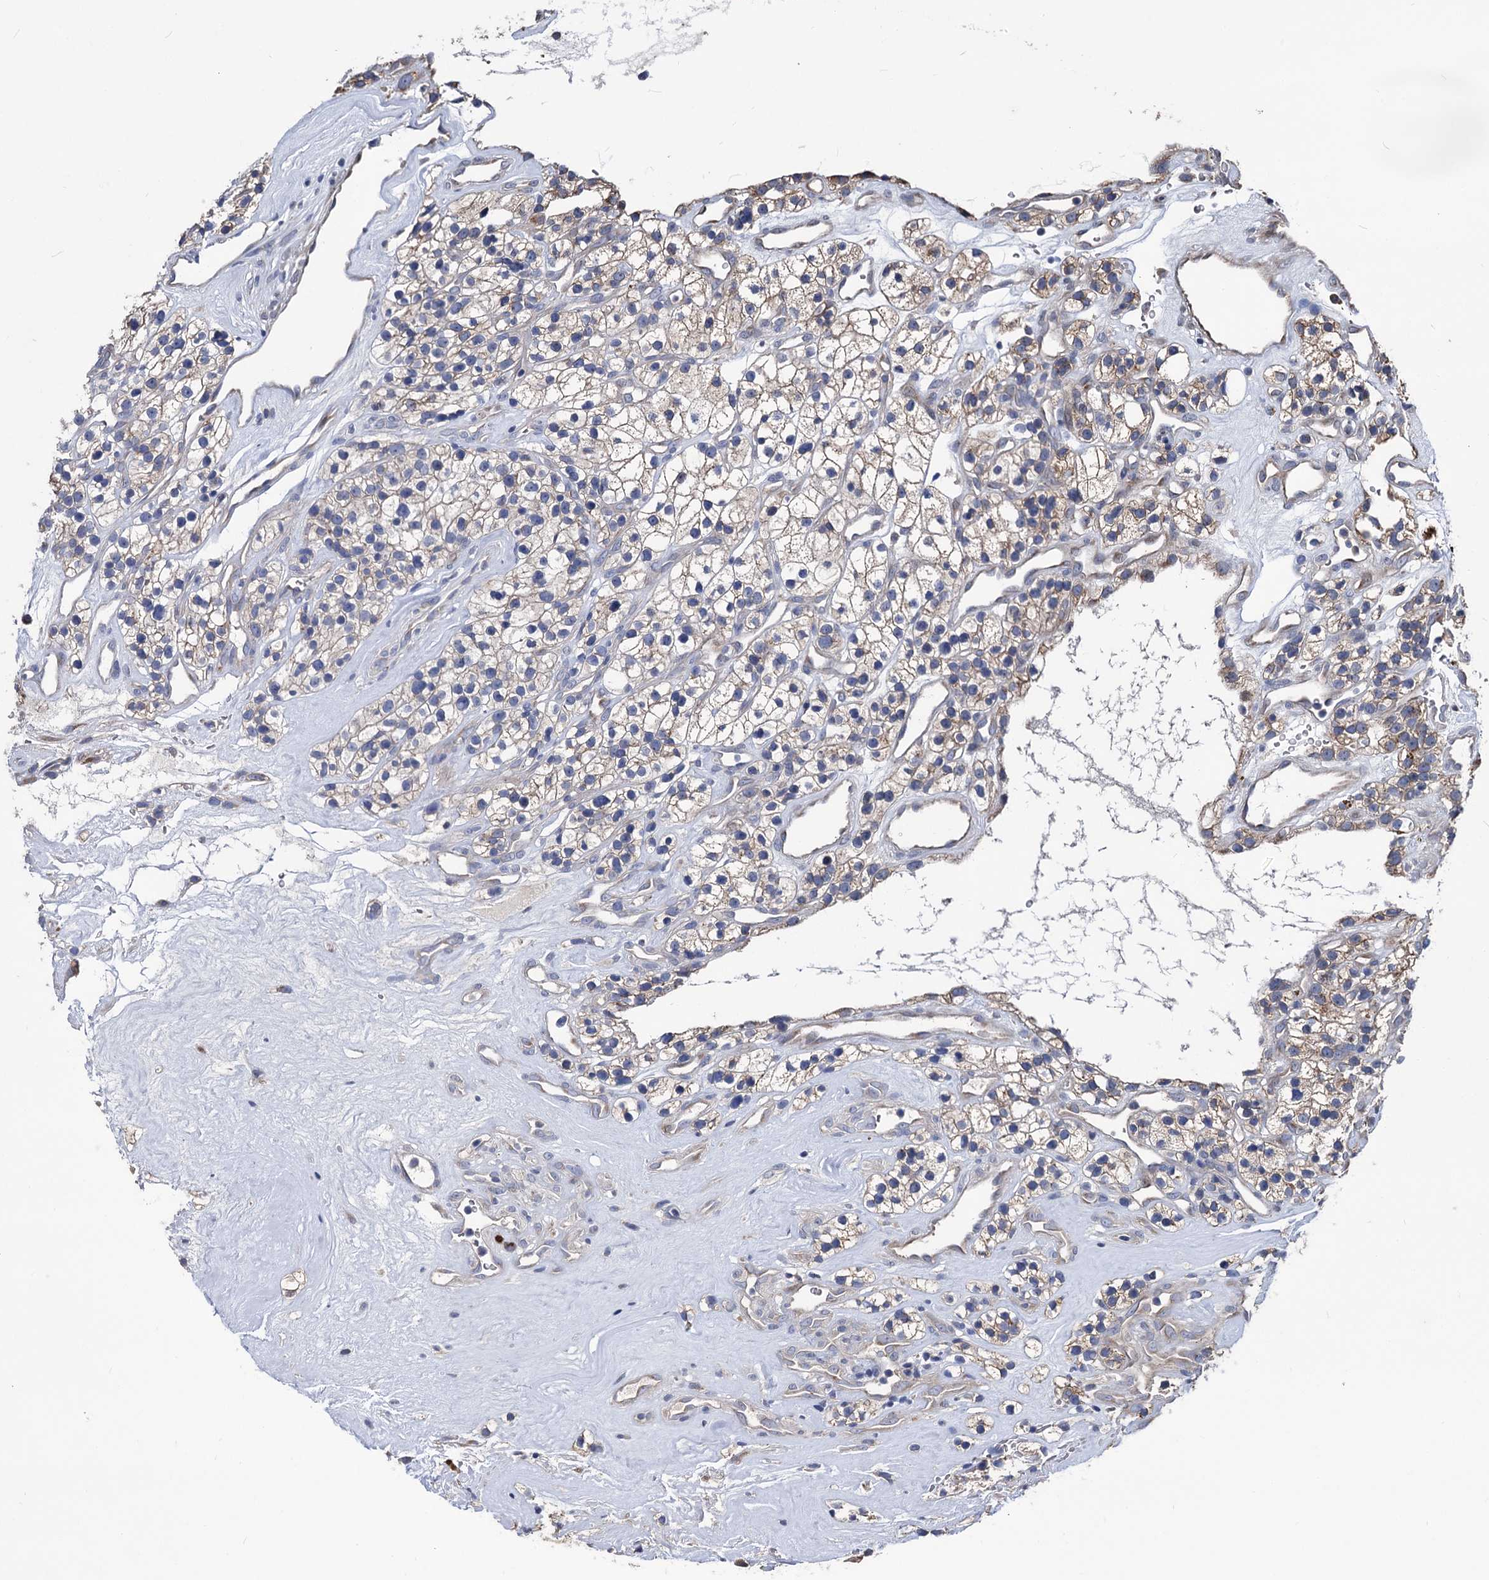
{"staining": {"intensity": "weak", "quantity": "25%-75%", "location": "cytoplasmic/membranous"}, "tissue": "renal cancer", "cell_type": "Tumor cells", "image_type": "cancer", "snomed": [{"axis": "morphology", "description": "Adenocarcinoma, NOS"}, {"axis": "topography", "description": "Kidney"}], "caption": "Weak cytoplasmic/membranous protein positivity is seen in about 25%-75% of tumor cells in renal adenocarcinoma.", "gene": "SMAGP", "patient": {"sex": "female", "age": 57}}